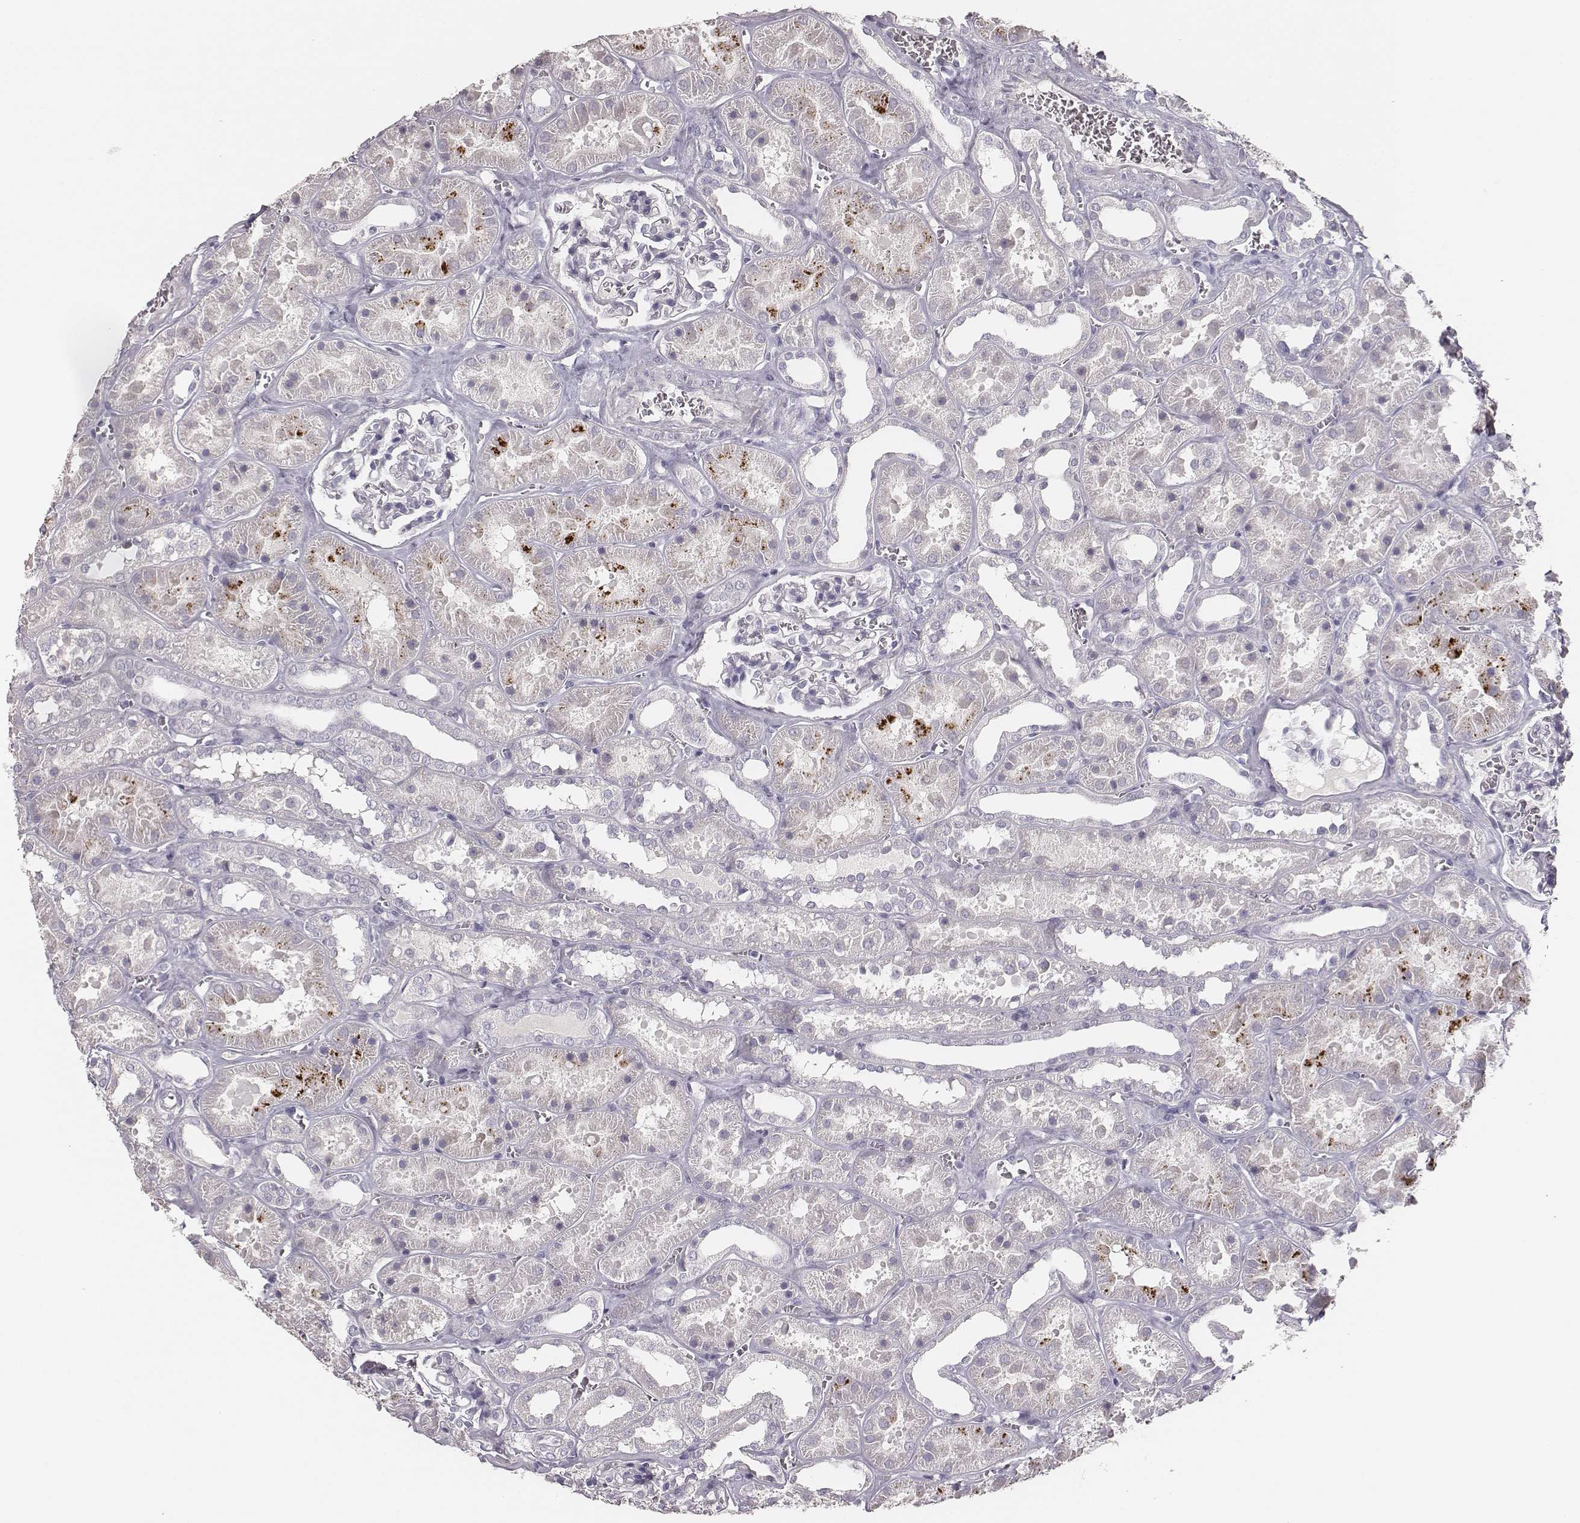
{"staining": {"intensity": "negative", "quantity": "none", "location": "none"}, "tissue": "kidney", "cell_type": "Cells in glomeruli", "image_type": "normal", "snomed": [{"axis": "morphology", "description": "Normal tissue, NOS"}, {"axis": "topography", "description": "Kidney"}], "caption": "Protein analysis of benign kidney demonstrates no significant positivity in cells in glomeruli. Brightfield microscopy of immunohistochemistry (IHC) stained with DAB (3,3'-diaminobenzidine) (brown) and hematoxylin (blue), captured at high magnification.", "gene": "MYH6", "patient": {"sex": "female", "age": 41}}